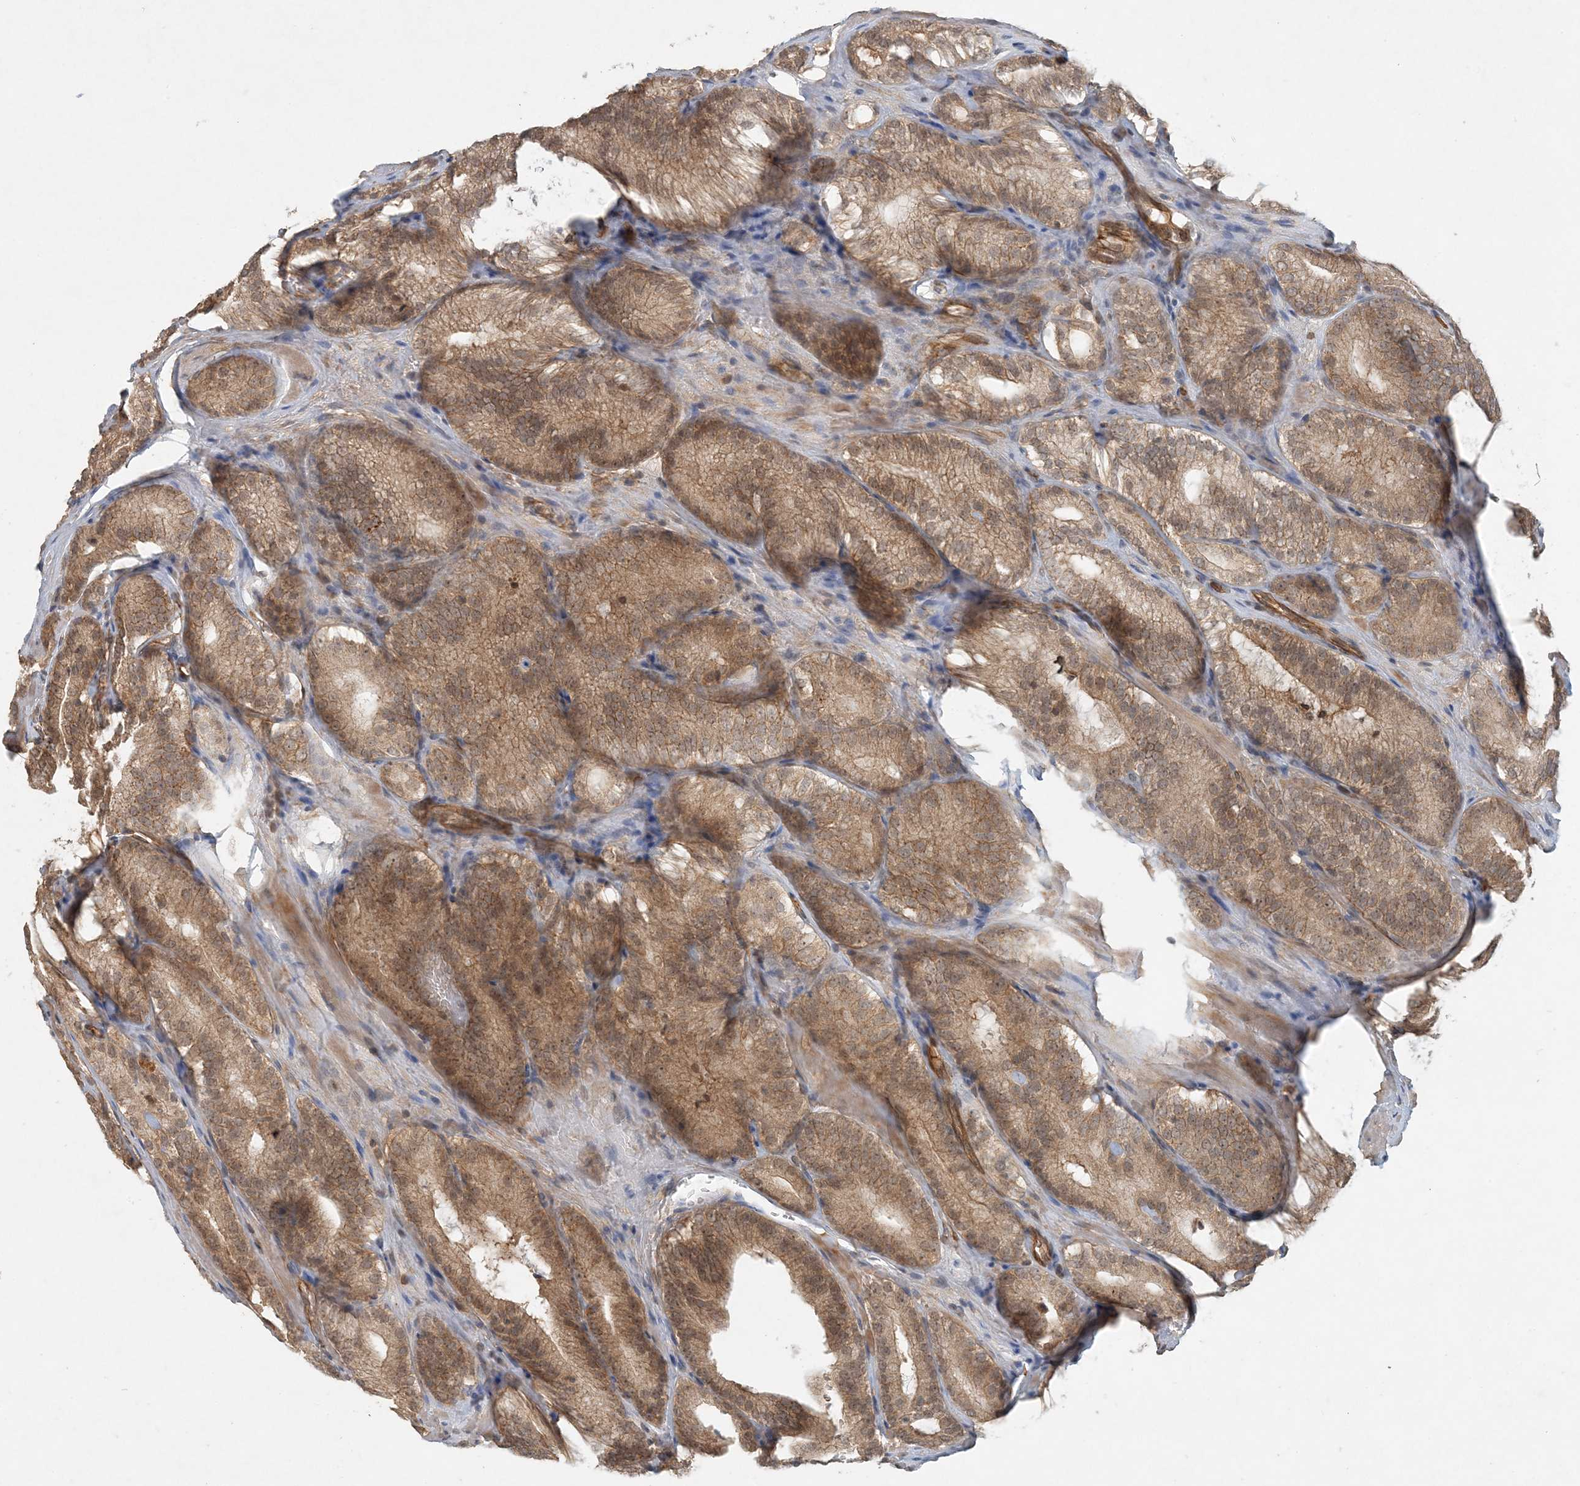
{"staining": {"intensity": "moderate", "quantity": ">75%", "location": "cytoplasmic/membranous,nuclear"}, "tissue": "prostate cancer", "cell_type": "Tumor cells", "image_type": "cancer", "snomed": [{"axis": "morphology", "description": "Adenocarcinoma, High grade"}, {"axis": "topography", "description": "Prostate"}], "caption": "Protein staining exhibits moderate cytoplasmic/membranous and nuclear positivity in about >75% of tumor cells in prostate cancer.", "gene": "ZCCHC4", "patient": {"sex": "male", "age": 57}}